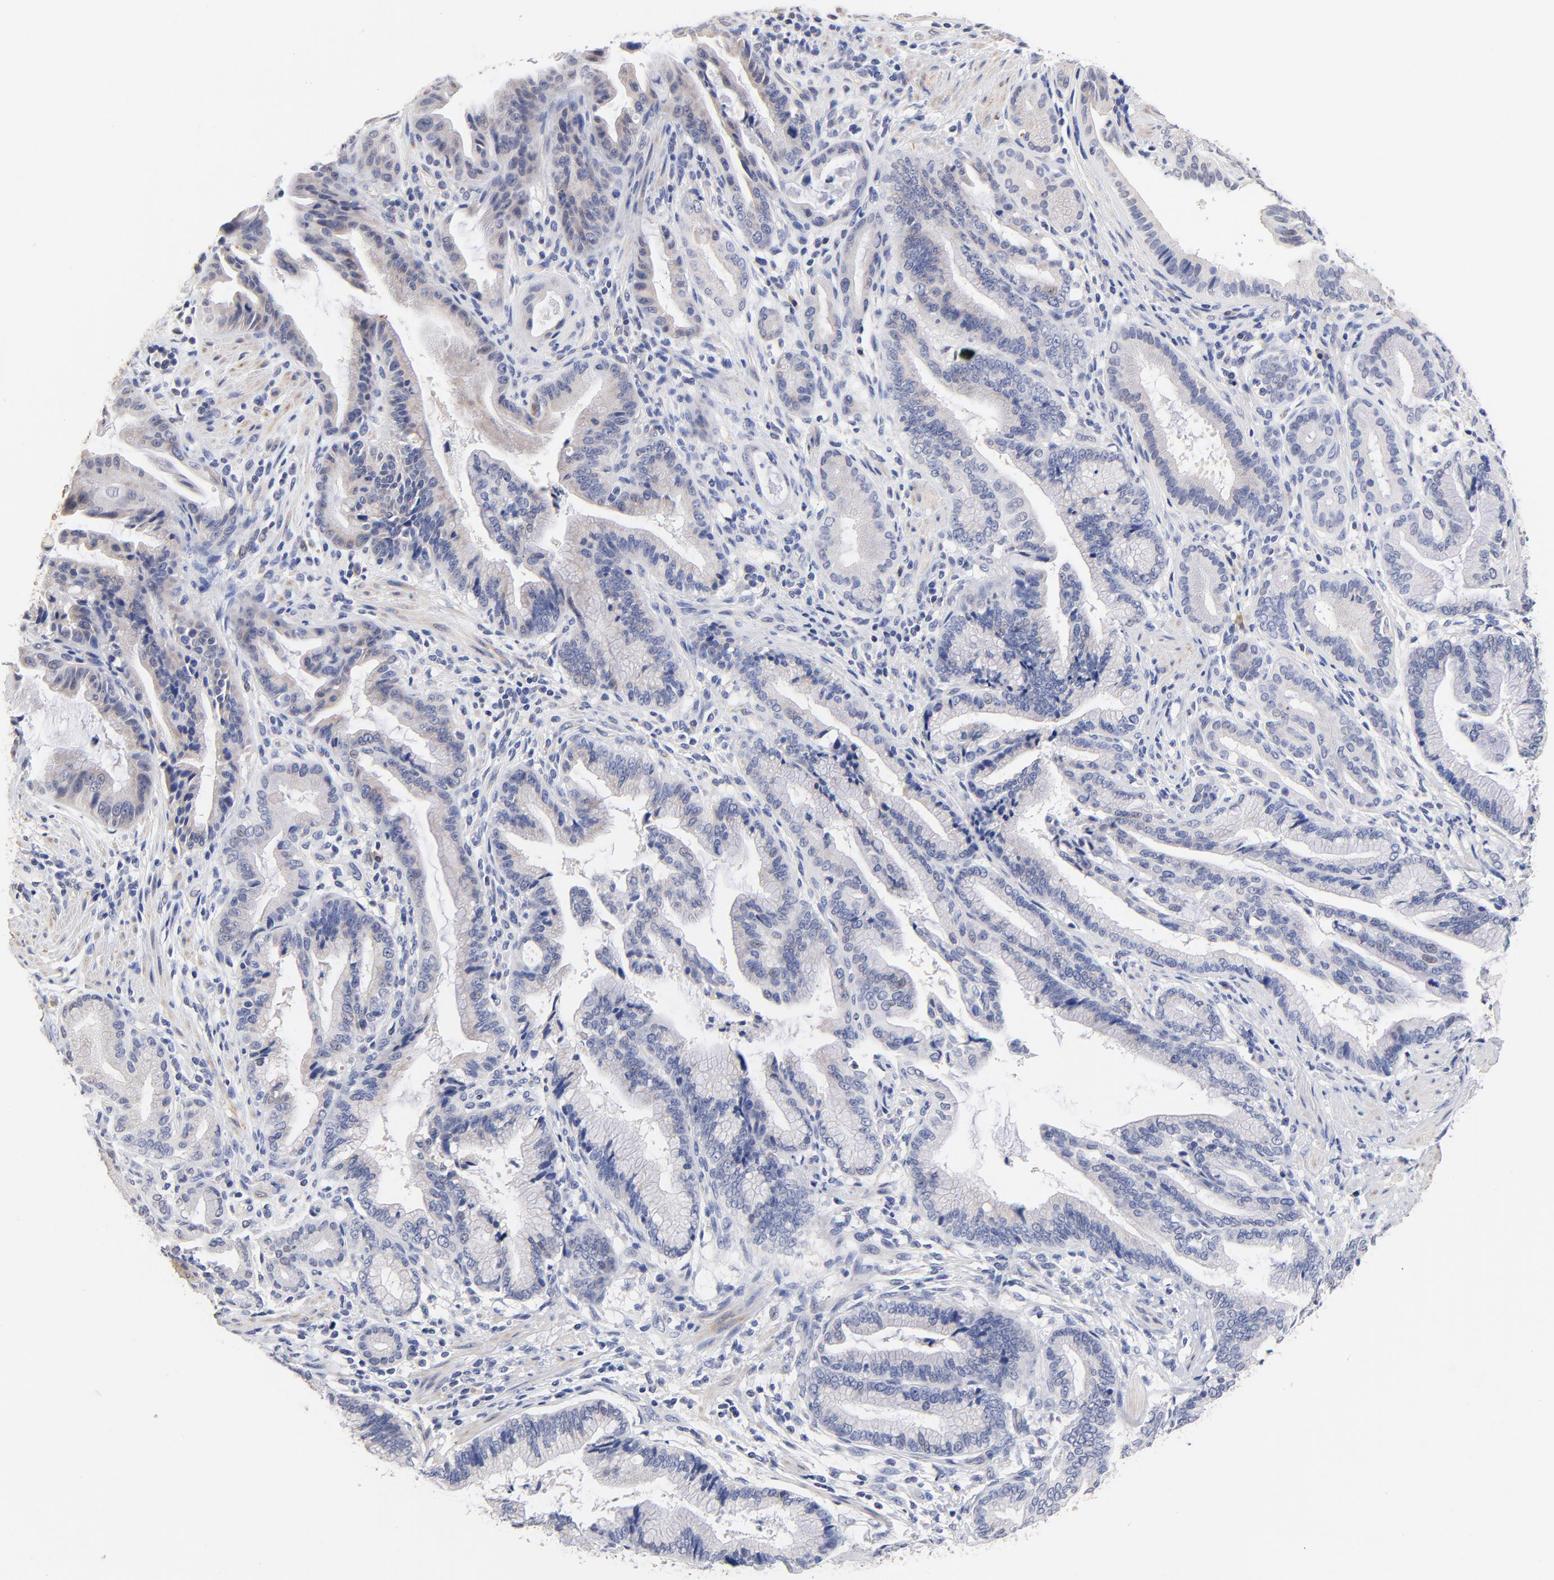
{"staining": {"intensity": "weak", "quantity": "<25%", "location": "cytoplasmic/membranous"}, "tissue": "pancreatic cancer", "cell_type": "Tumor cells", "image_type": "cancer", "snomed": [{"axis": "morphology", "description": "Adenocarcinoma, NOS"}, {"axis": "topography", "description": "Pancreas"}], "caption": "Immunohistochemistry image of human pancreatic adenocarcinoma stained for a protein (brown), which demonstrates no staining in tumor cells.", "gene": "TWNK", "patient": {"sex": "female", "age": 64}}